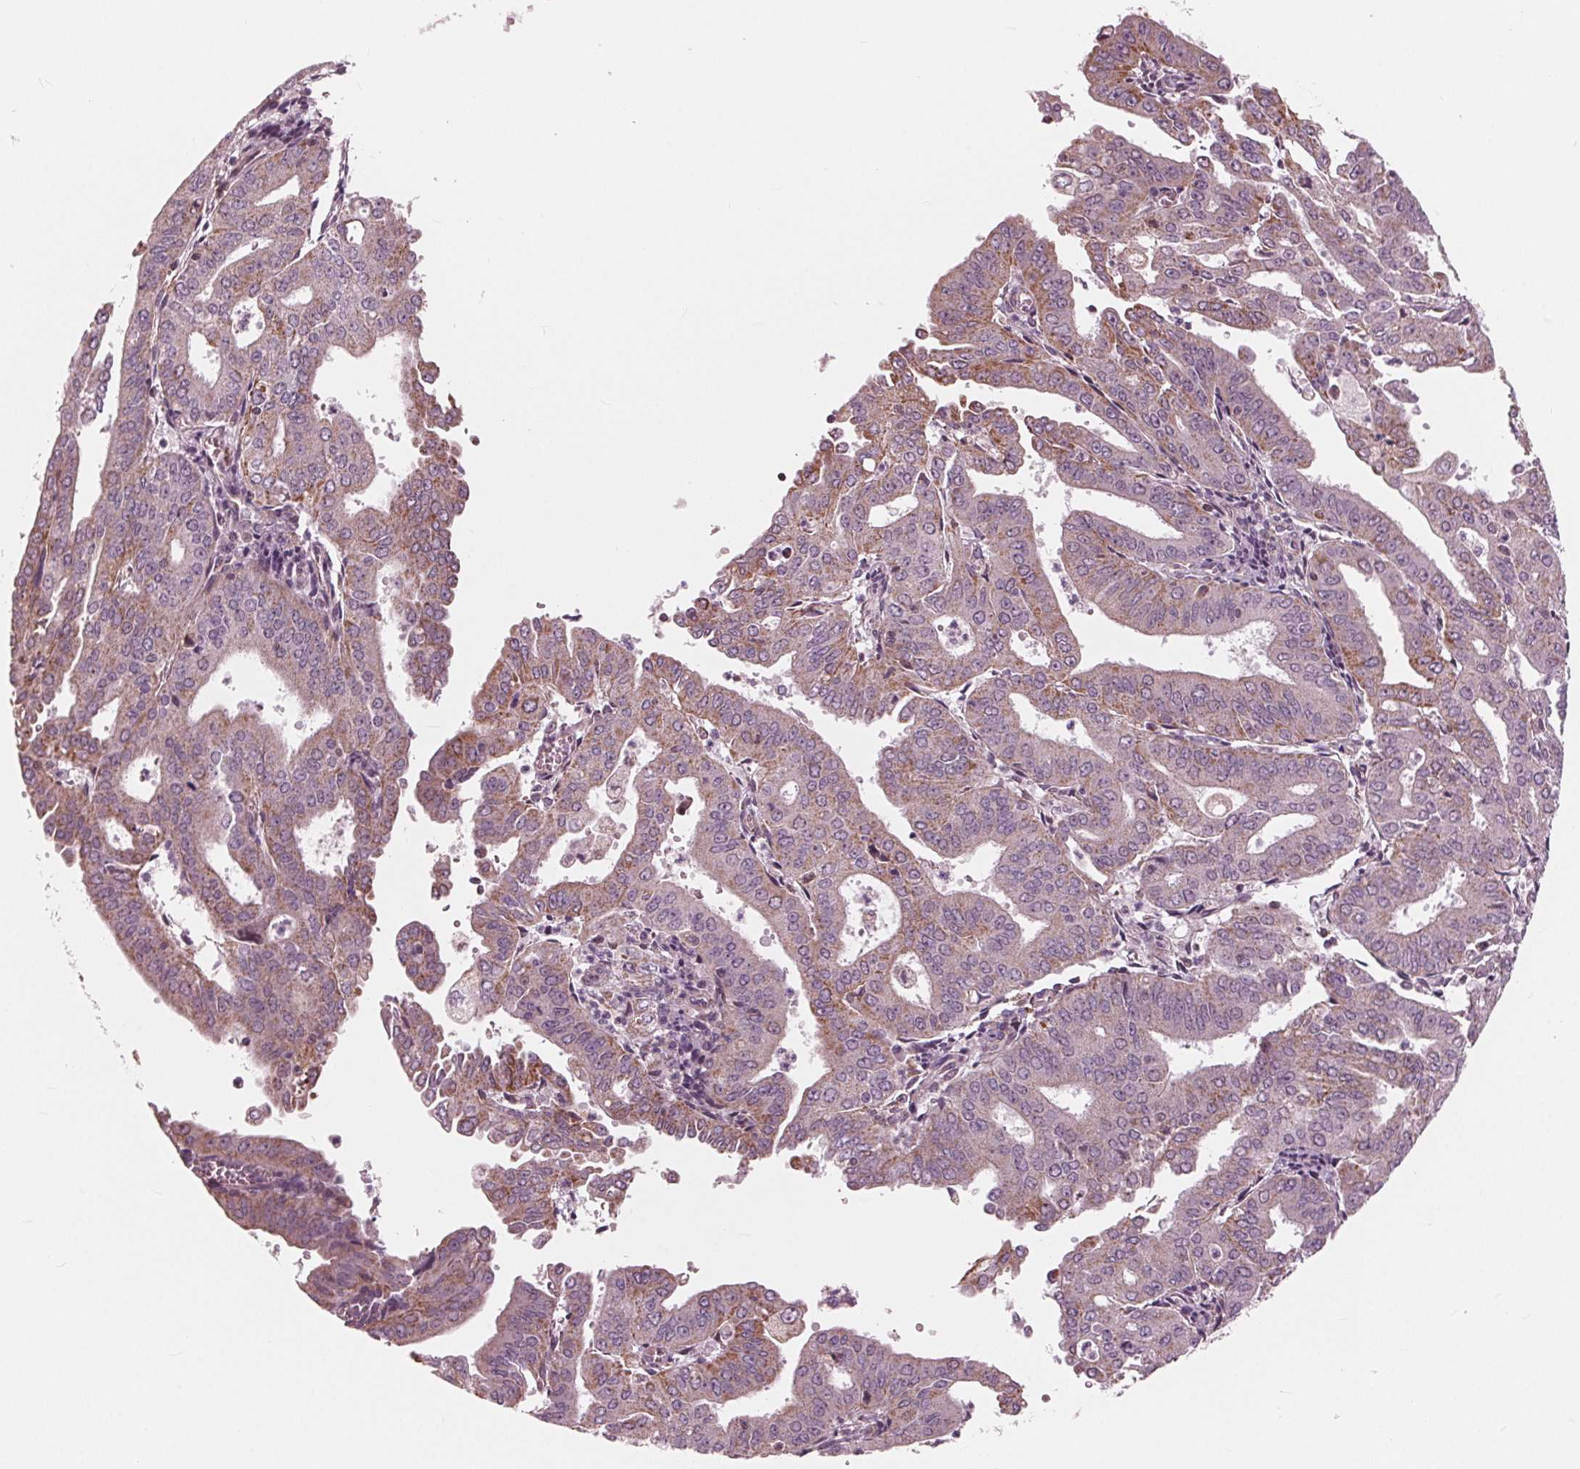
{"staining": {"intensity": "moderate", "quantity": "<25%", "location": "cytoplasmic/membranous"}, "tissue": "cervical cancer", "cell_type": "Tumor cells", "image_type": "cancer", "snomed": [{"axis": "morphology", "description": "Adenocarcinoma, NOS"}, {"axis": "topography", "description": "Cervix"}], "caption": "This micrograph shows immunohistochemistry (IHC) staining of cervical cancer (adenocarcinoma), with low moderate cytoplasmic/membranous expression in about <25% of tumor cells.", "gene": "DCAF4L2", "patient": {"sex": "female", "age": 56}}